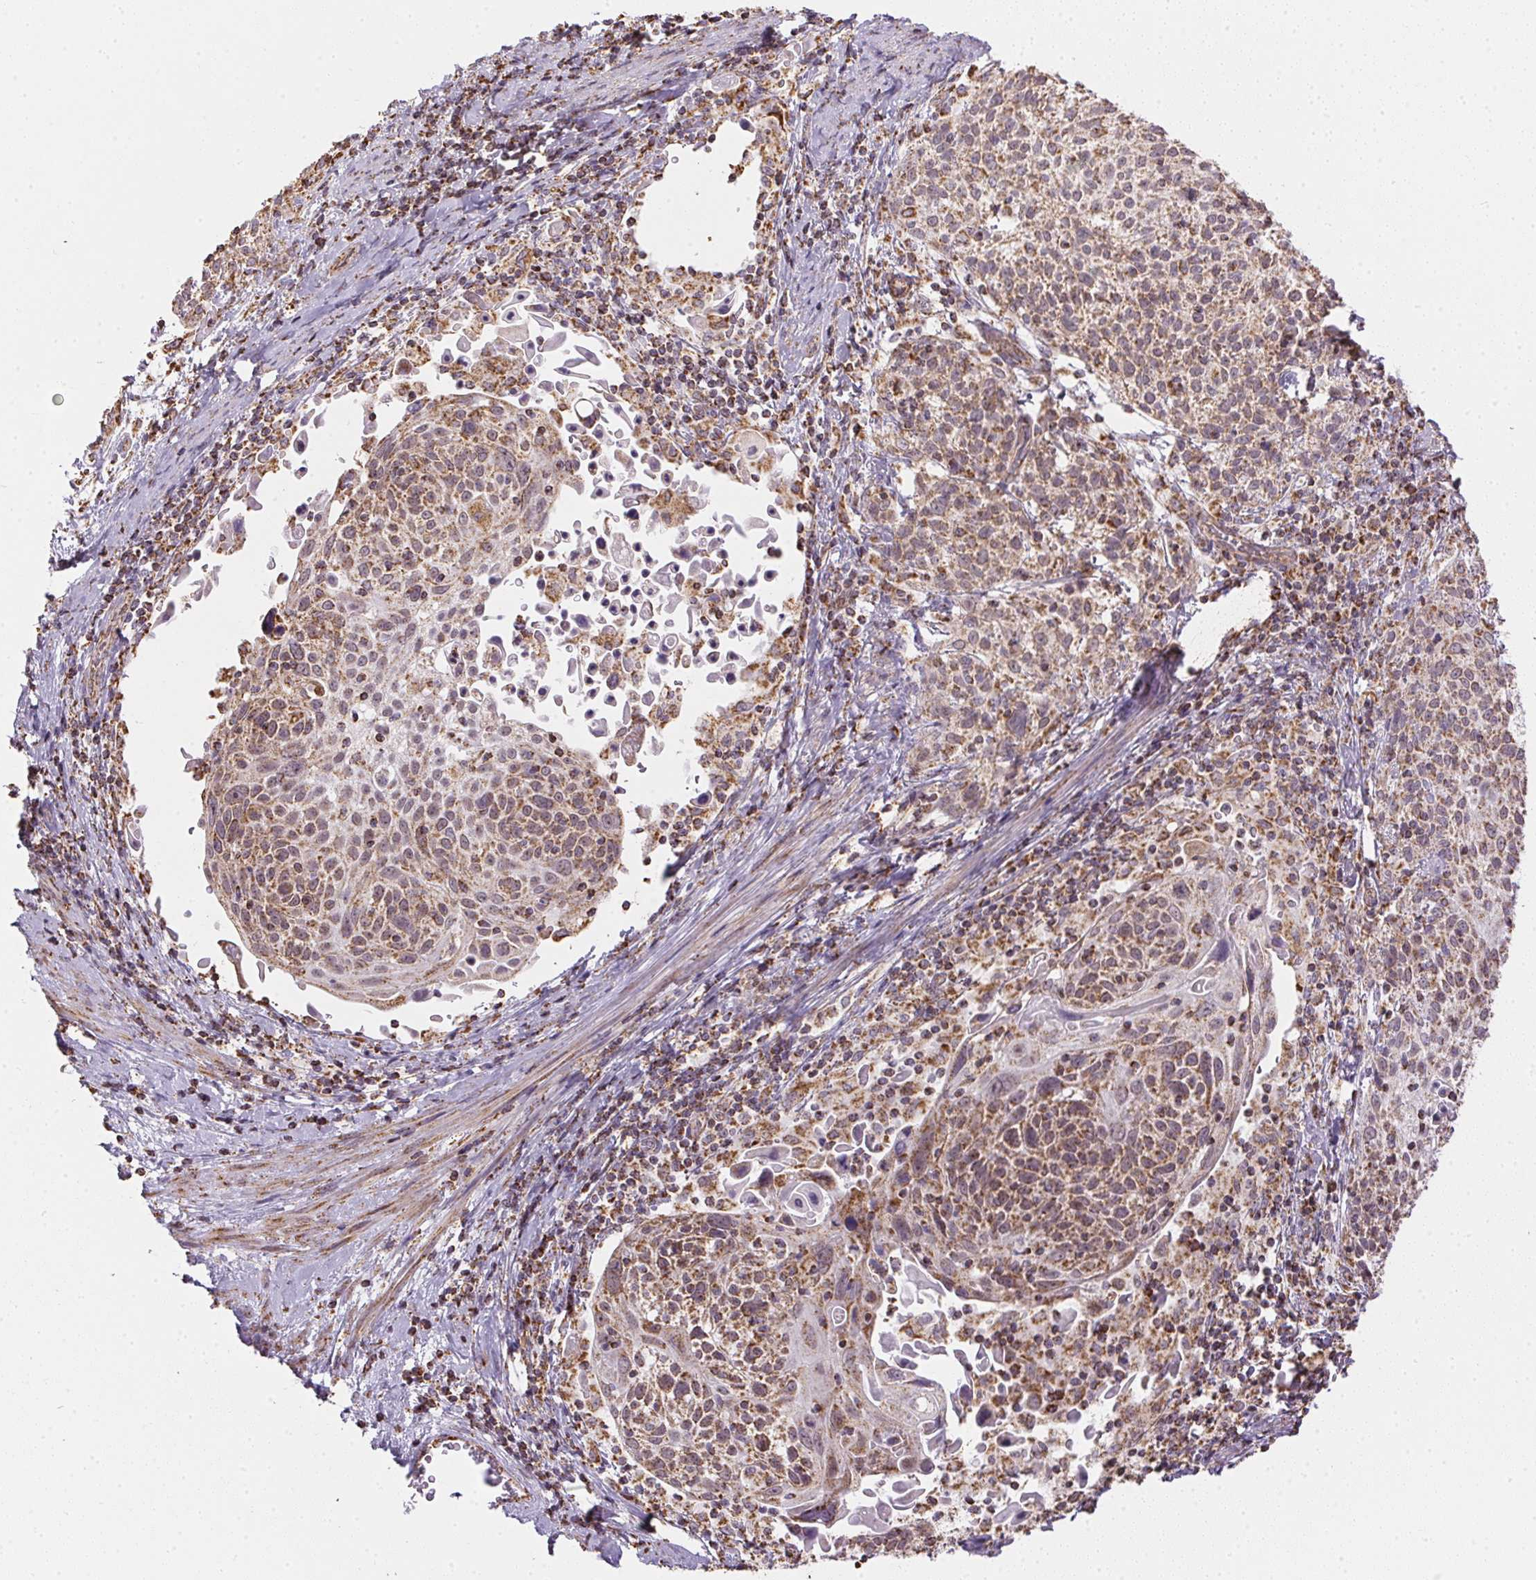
{"staining": {"intensity": "moderate", "quantity": ">75%", "location": "cytoplasmic/membranous"}, "tissue": "cervical cancer", "cell_type": "Tumor cells", "image_type": "cancer", "snomed": [{"axis": "morphology", "description": "Squamous cell carcinoma, NOS"}, {"axis": "topography", "description": "Cervix"}], "caption": "IHC of squamous cell carcinoma (cervical) reveals medium levels of moderate cytoplasmic/membranous expression in approximately >75% of tumor cells.", "gene": "MAPK11", "patient": {"sex": "female", "age": 61}}